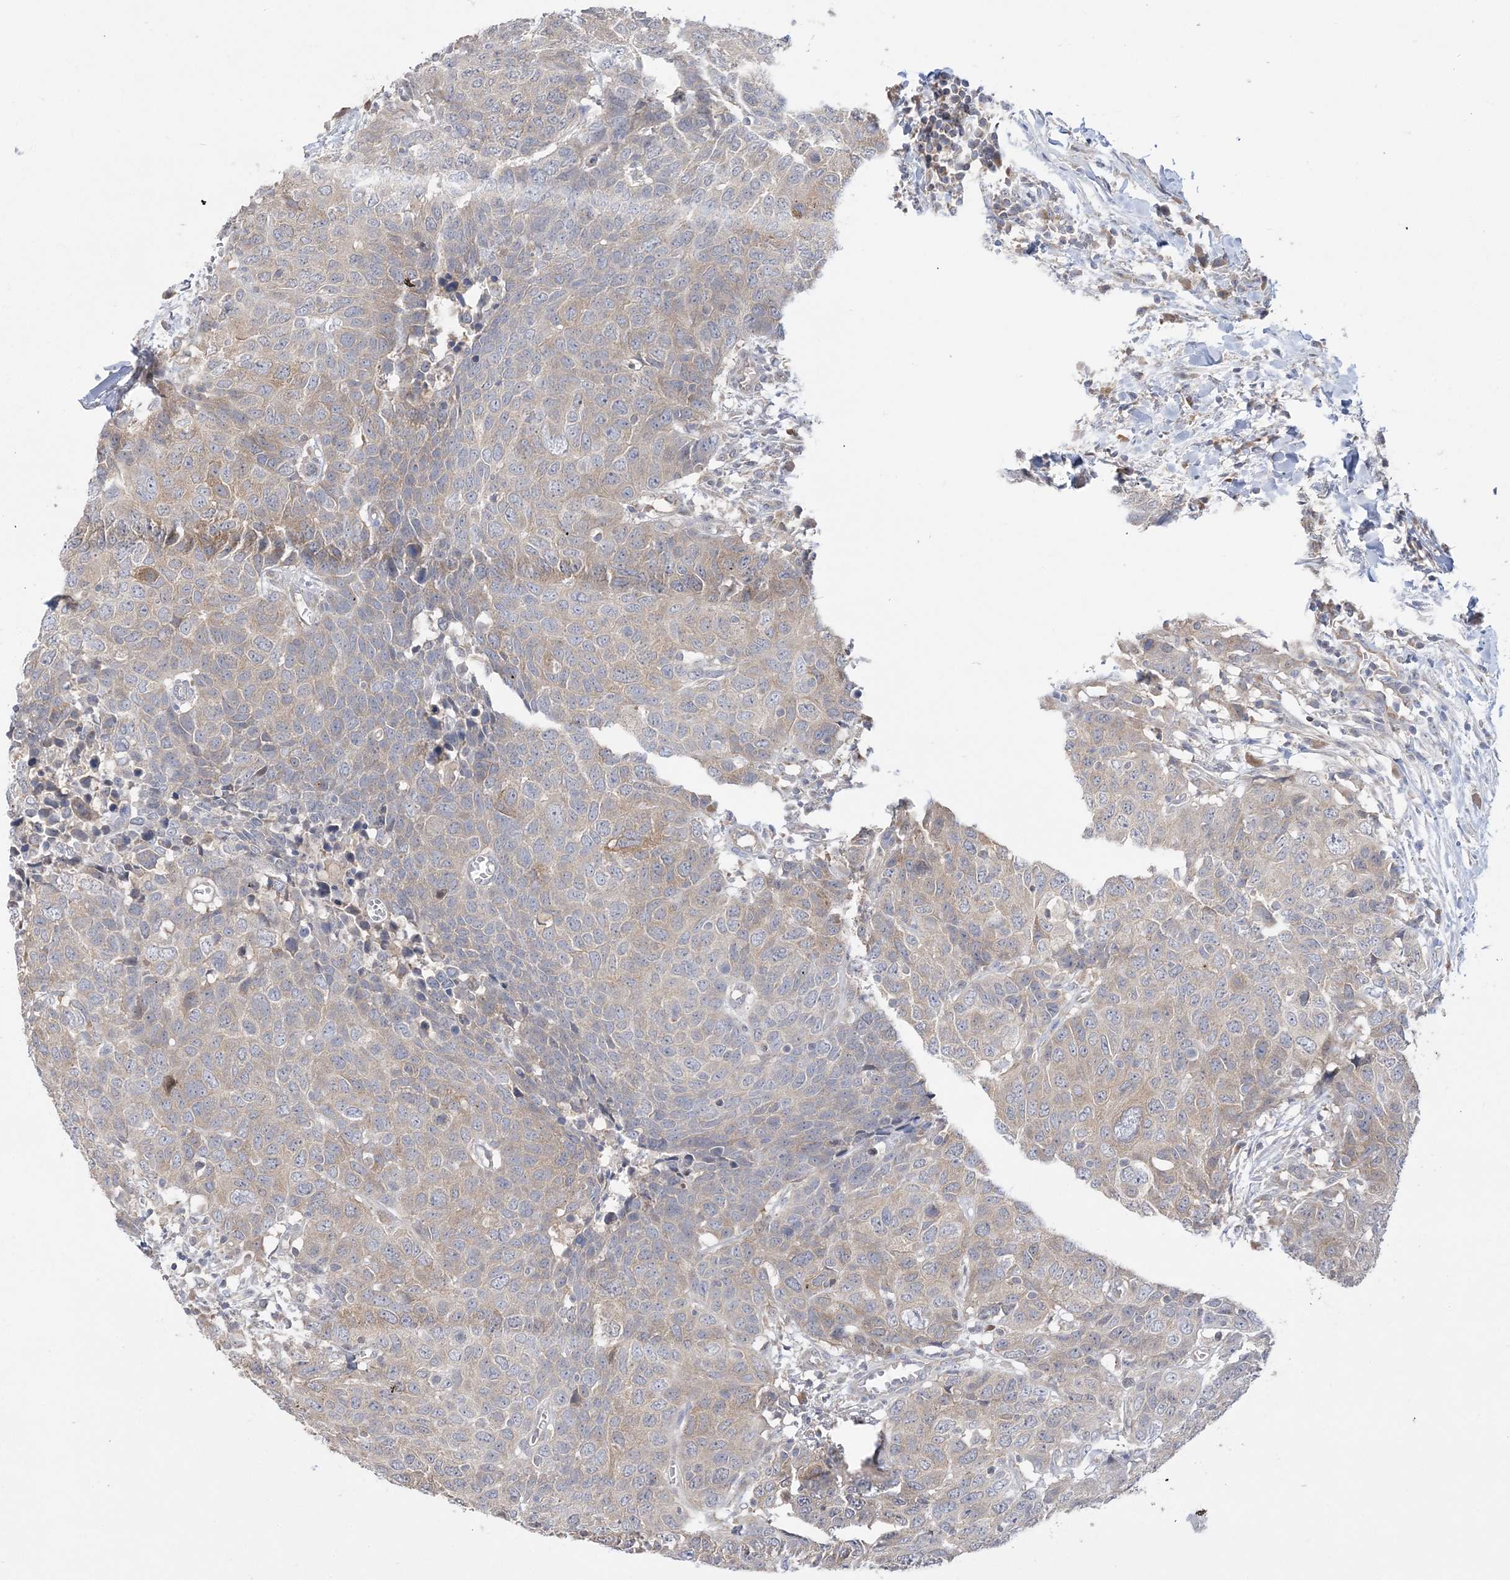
{"staining": {"intensity": "weak", "quantity": "<25%", "location": "cytoplasmic/membranous"}, "tissue": "head and neck cancer", "cell_type": "Tumor cells", "image_type": "cancer", "snomed": [{"axis": "morphology", "description": "Squamous cell carcinoma, NOS"}, {"axis": "topography", "description": "Head-Neck"}], "caption": "Squamous cell carcinoma (head and neck) stained for a protein using immunohistochemistry shows no positivity tumor cells.", "gene": "MMADHC", "patient": {"sex": "male", "age": 66}}